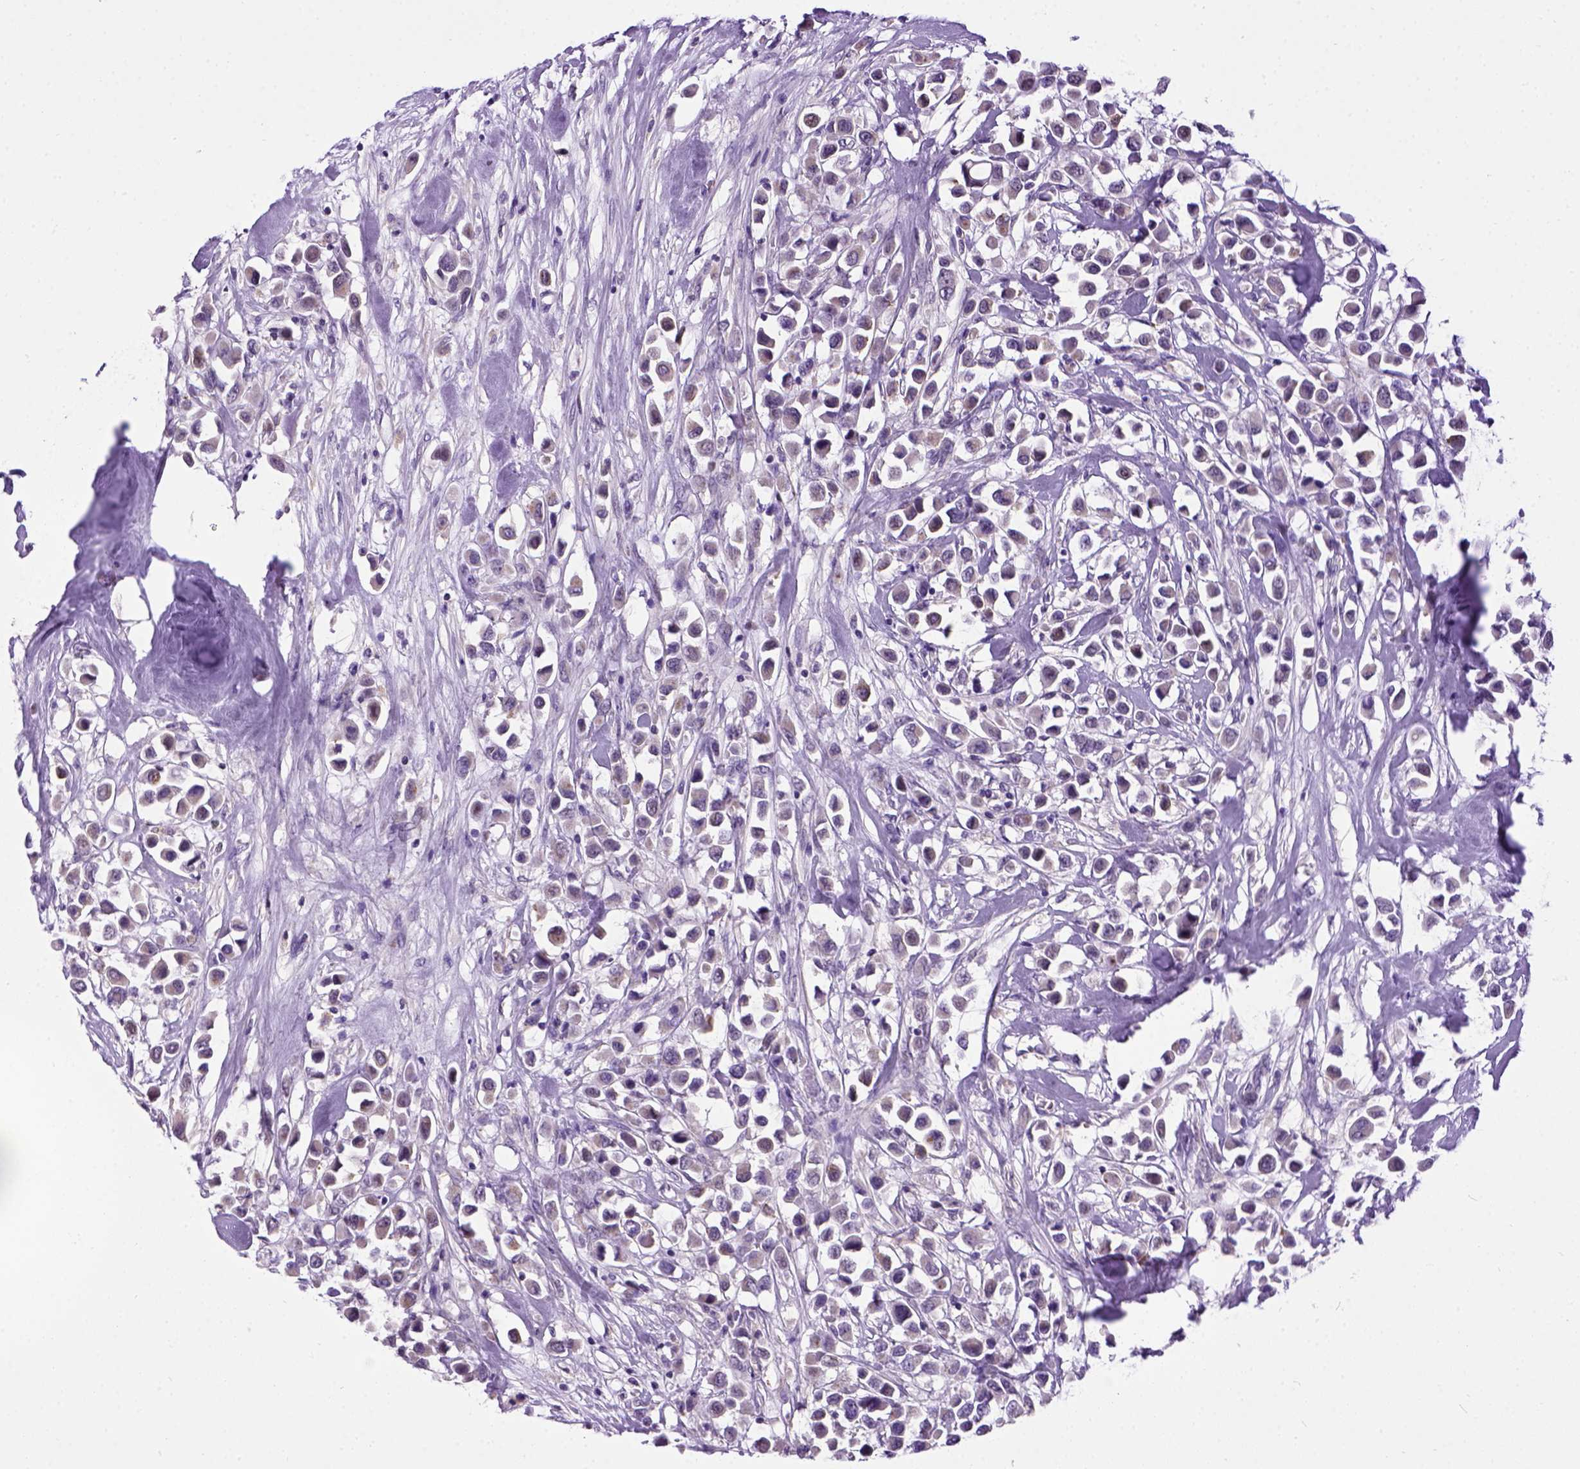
{"staining": {"intensity": "negative", "quantity": "none", "location": "none"}, "tissue": "breast cancer", "cell_type": "Tumor cells", "image_type": "cancer", "snomed": [{"axis": "morphology", "description": "Duct carcinoma"}, {"axis": "topography", "description": "Breast"}], "caption": "A high-resolution photomicrograph shows immunohistochemistry staining of invasive ductal carcinoma (breast), which demonstrates no significant positivity in tumor cells.", "gene": "CDH1", "patient": {"sex": "female", "age": 61}}